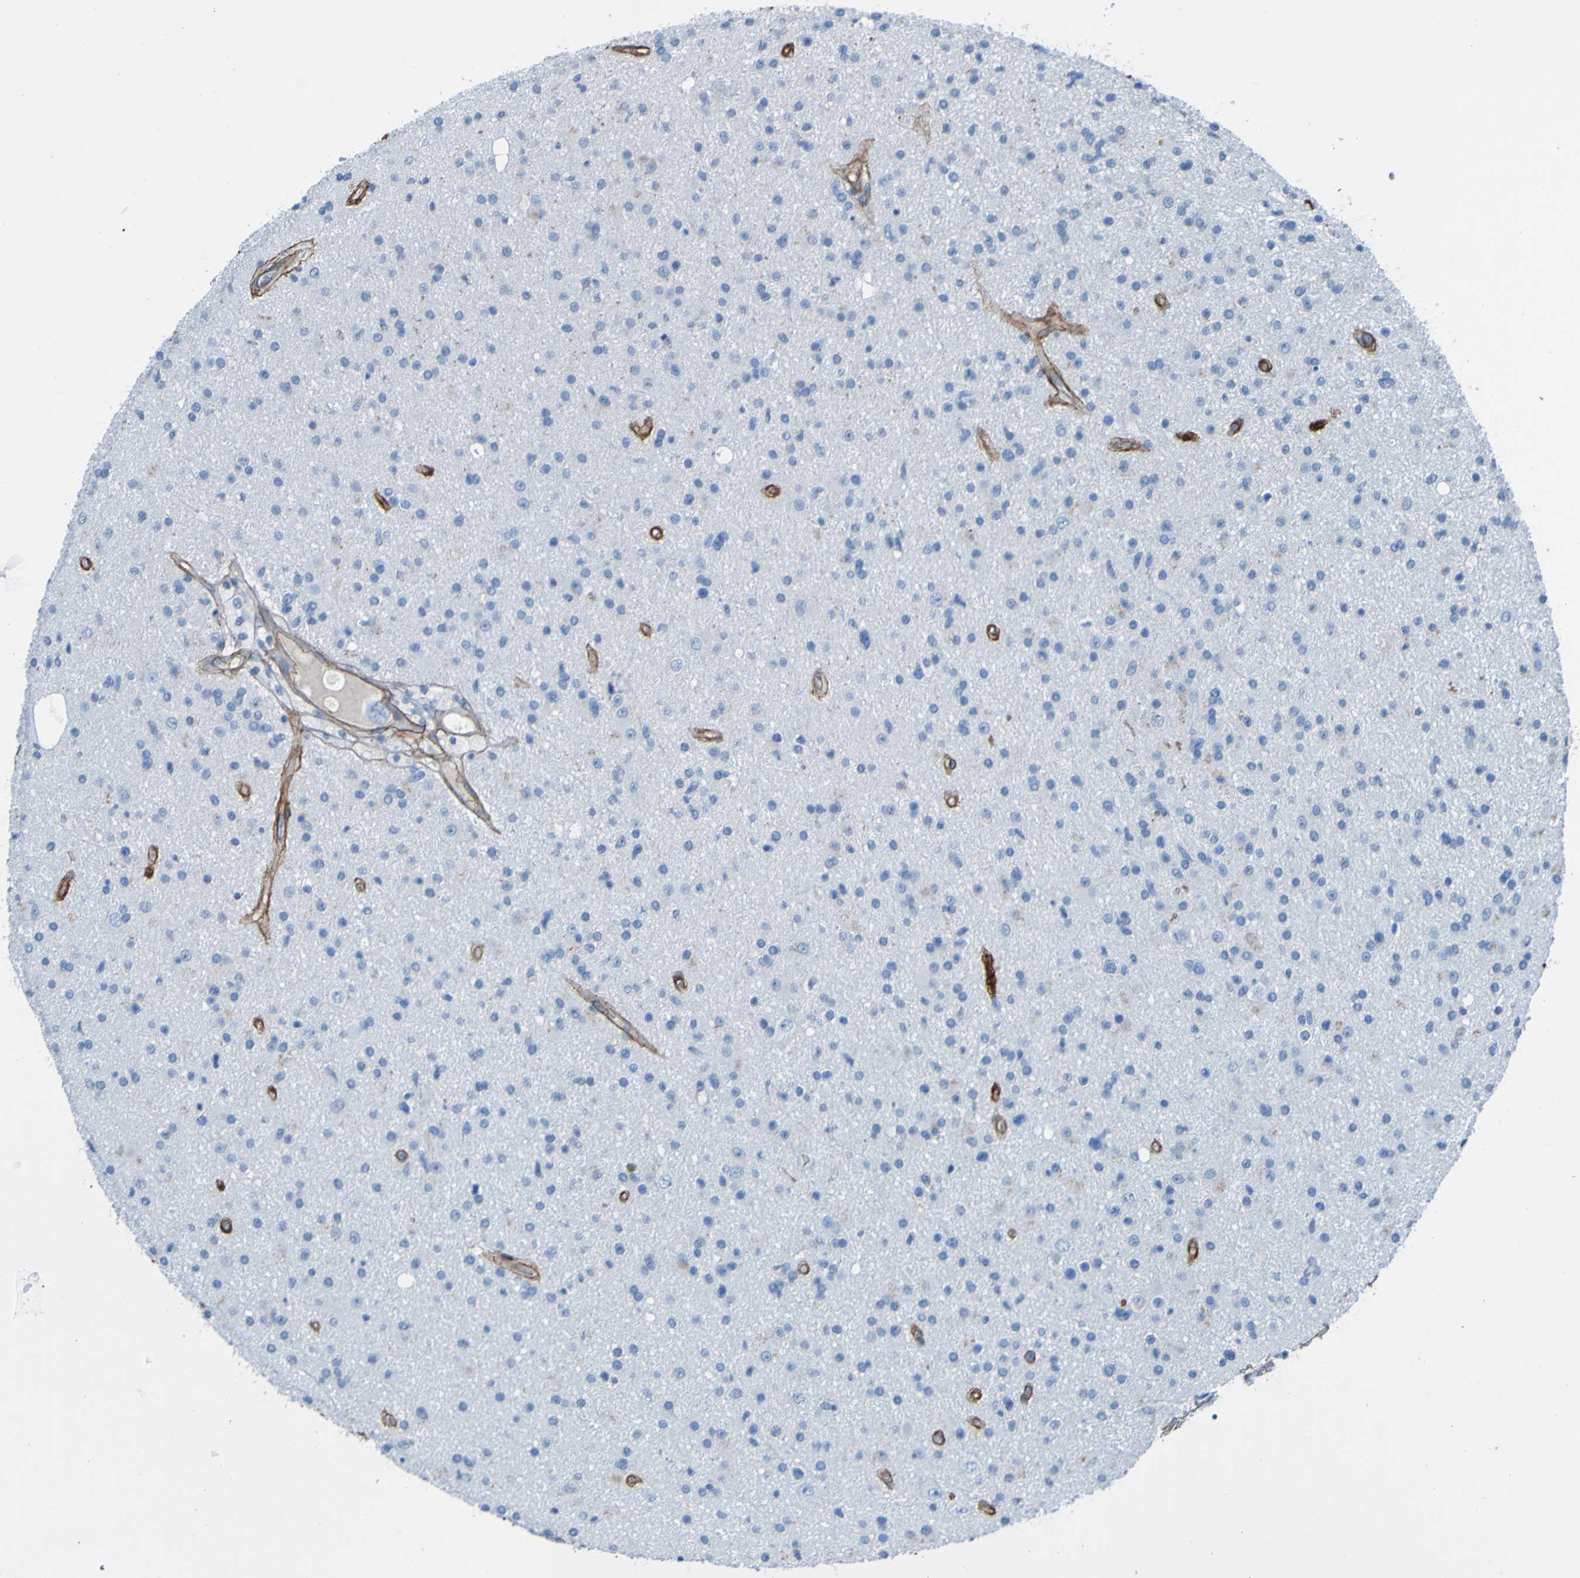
{"staining": {"intensity": "negative", "quantity": "none", "location": "none"}, "tissue": "glioma", "cell_type": "Tumor cells", "image_type": "cancer", "snomed": [{"axis": "morphology", "description": "Glioma, malignant, High grade"}, {"axis": "topography", "description": "Brain"}], "caption": "The histopathology image displays no staining of tumor cells in high-grade glioma (malignant). (Stains: DAB (3,3'-diaminobenzidine) IHC with hematoxylin counter stain, Microscopy: brightfield microscopy at high magnification).", "gene": "COL4A2", "patient": {"sex": "male", "age": 33}}